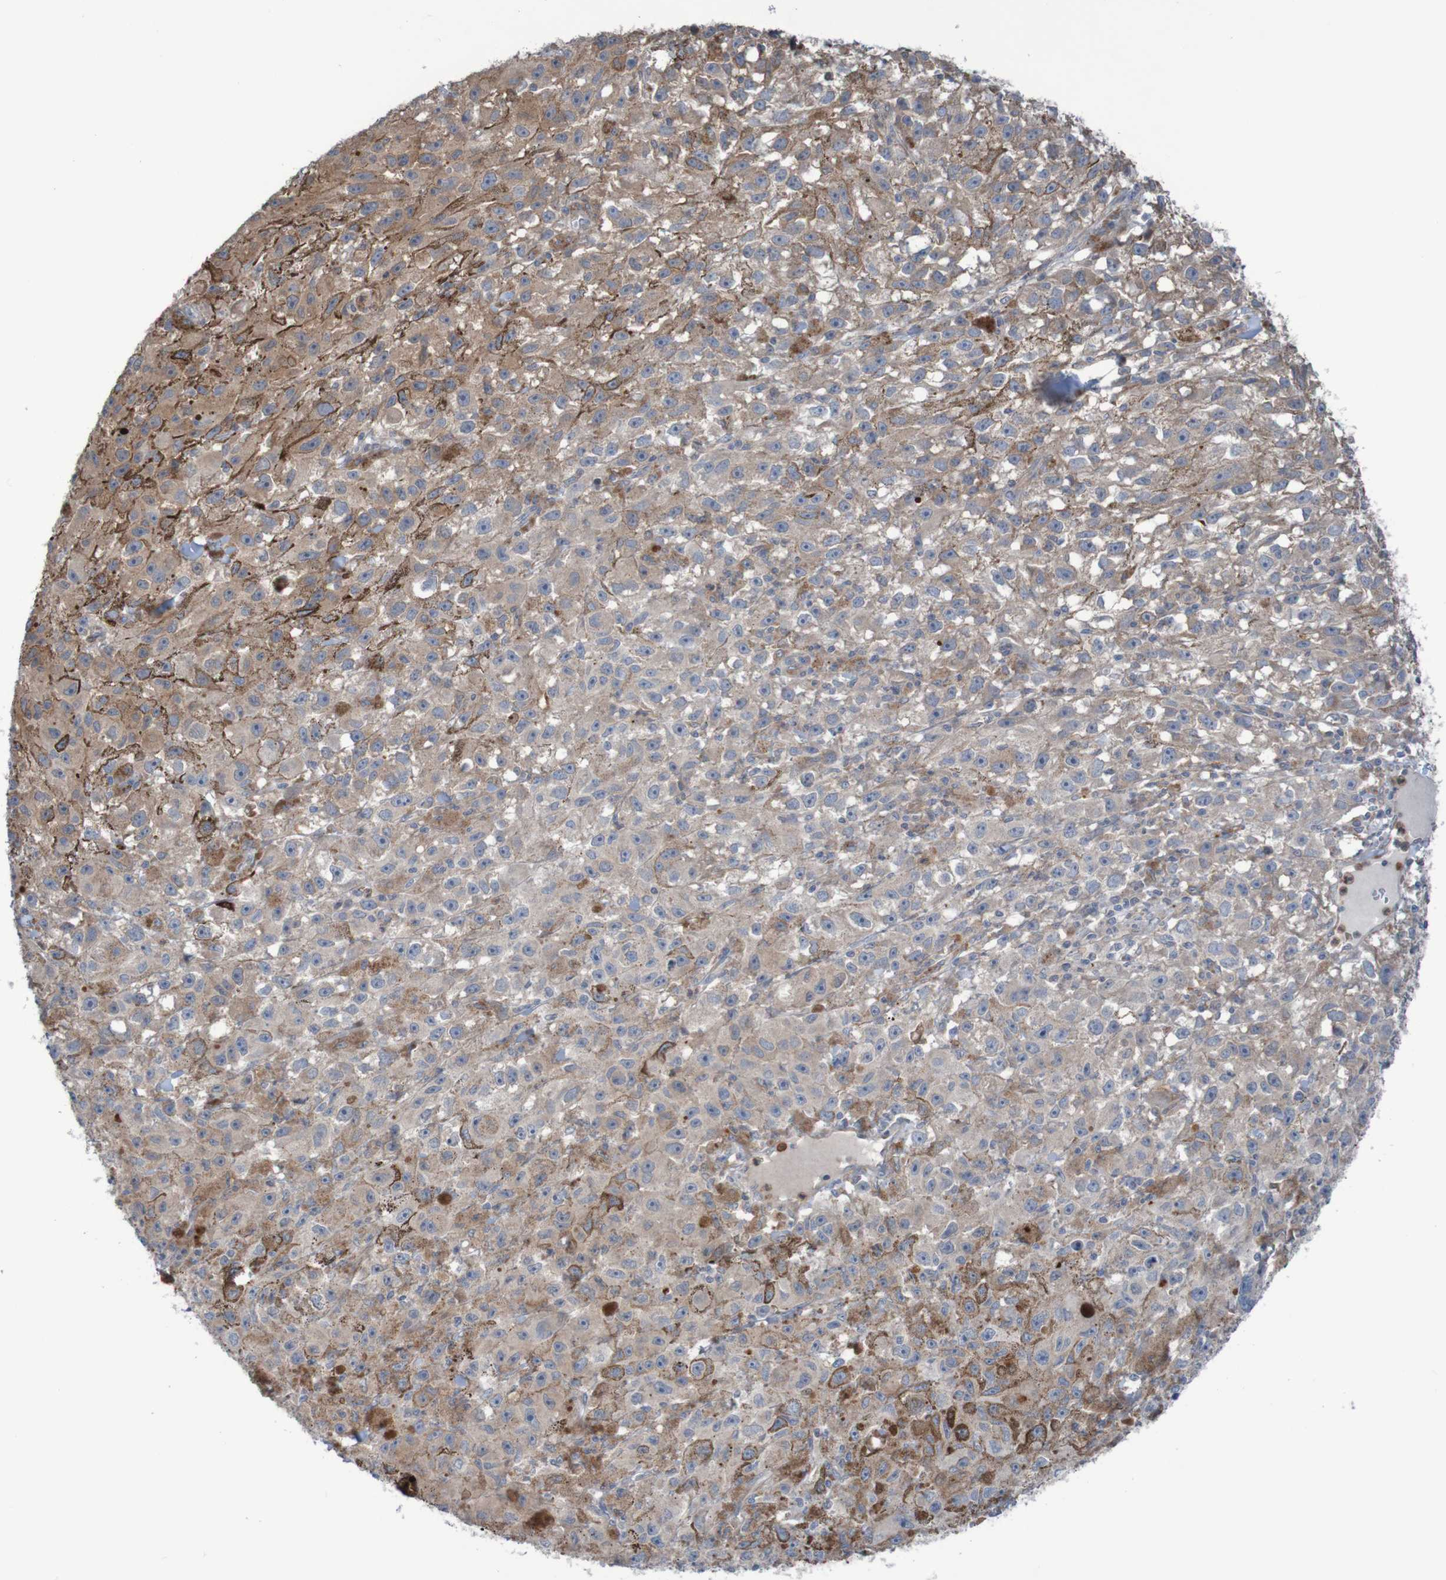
{"staining": {"intensity": "moderate", "quantity": ">75%", "location": "cytoplasmic/membranous"}, "tissue": "melanoma", "cell_type": "Tumor cells", "image_type": "cancer", "snomed": [{"axis": "morphology", "description": "Malignant melanoma, NOS"}, {"axis": "topography", "description": "Skin"}], "caption": "DAB (3,3'-diaminobenzidine) immunohistochemical staining of malignant melanoma demonstrates moderate cytoplasmic/membranous protein staining in about >75% of tumor cells. (Brightfield microscopy of DAB IHC at high magnification).", "gene": "ANGPT4", "patient": {"sex": "female", "age": 104}}